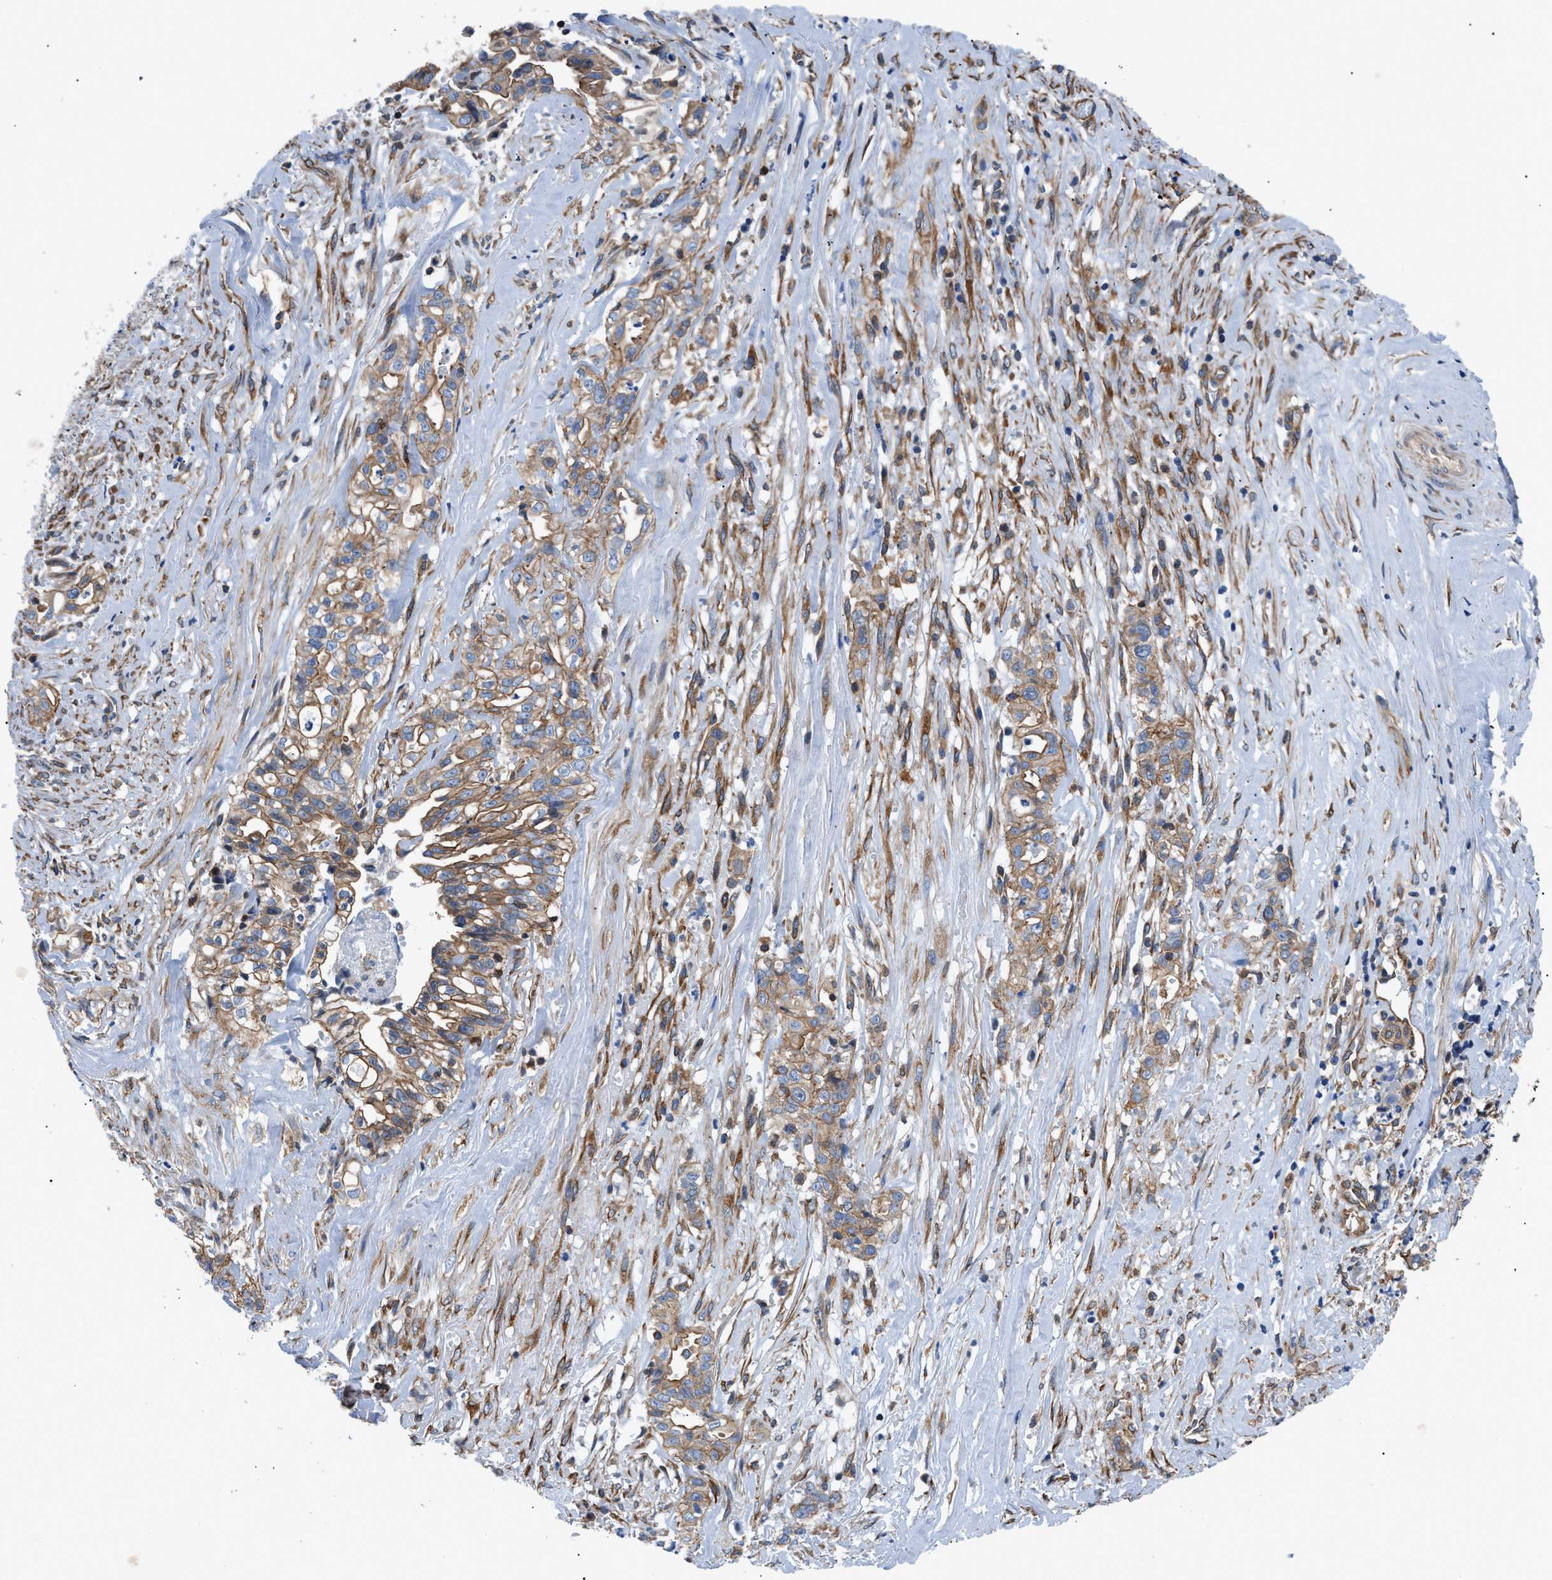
{"staining": {"intensity": "moderate", "quantity": ">75%", "location": "cytoplasmic/membranous"}, "tissue": "liver cancer", "cell_type": "Tumor cells", "image_type": "cancer", "snomed": [{"axis": "morphology", "description": "Cholangiocarcinoma"}, {"axis": "topography", "description": "Liver"}], "caption": "Immunohistochemistry (IHC) (DAB (3,3'-diaminobenzidine)) staining of human liver cholangiocarcinoma demonstrates moderate cytoplasmic/membranous protein staining in about >75% of tumor cells.", "gene": "DMAC1", "patient": {"sex": "female", "age": 70}}